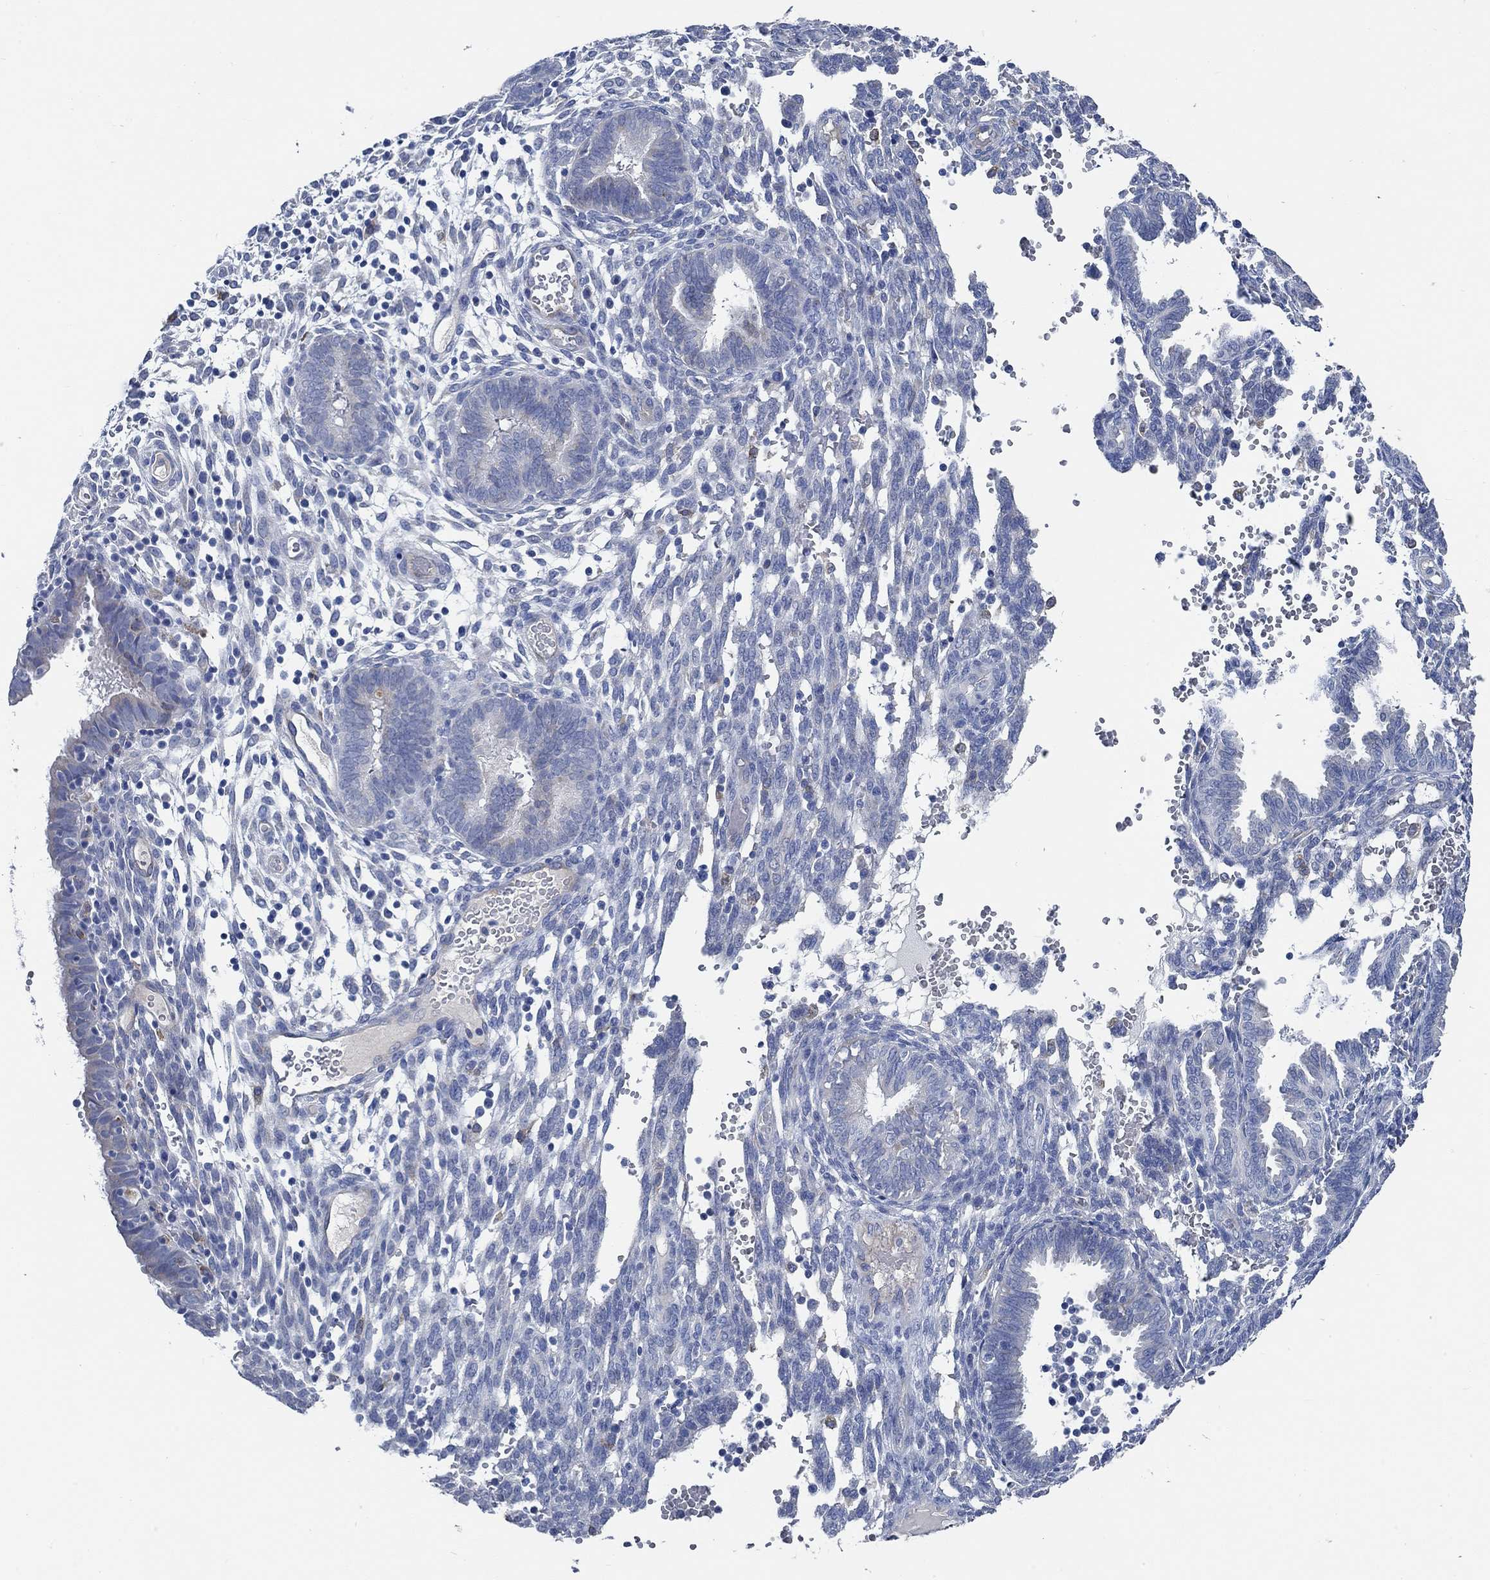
{"staining": {"intensity": "negative", "quantity": "none", "location": "none"}, "tissue": "endometrium", "cell_type": "Cells in endometrial stroma", "image_type": "normal", "snomed": [{"axis": "morphology", "description": "Normal tissue, NOS"}, {"axis": "topography", "description": "Endometrium"}], "caption": "Human endometrium stained for a protein using IHC demonstrates no positivity in cells in endometrial stroma.", "gene": "HECW2", "patient": {"sex": "female", "age": 42}}